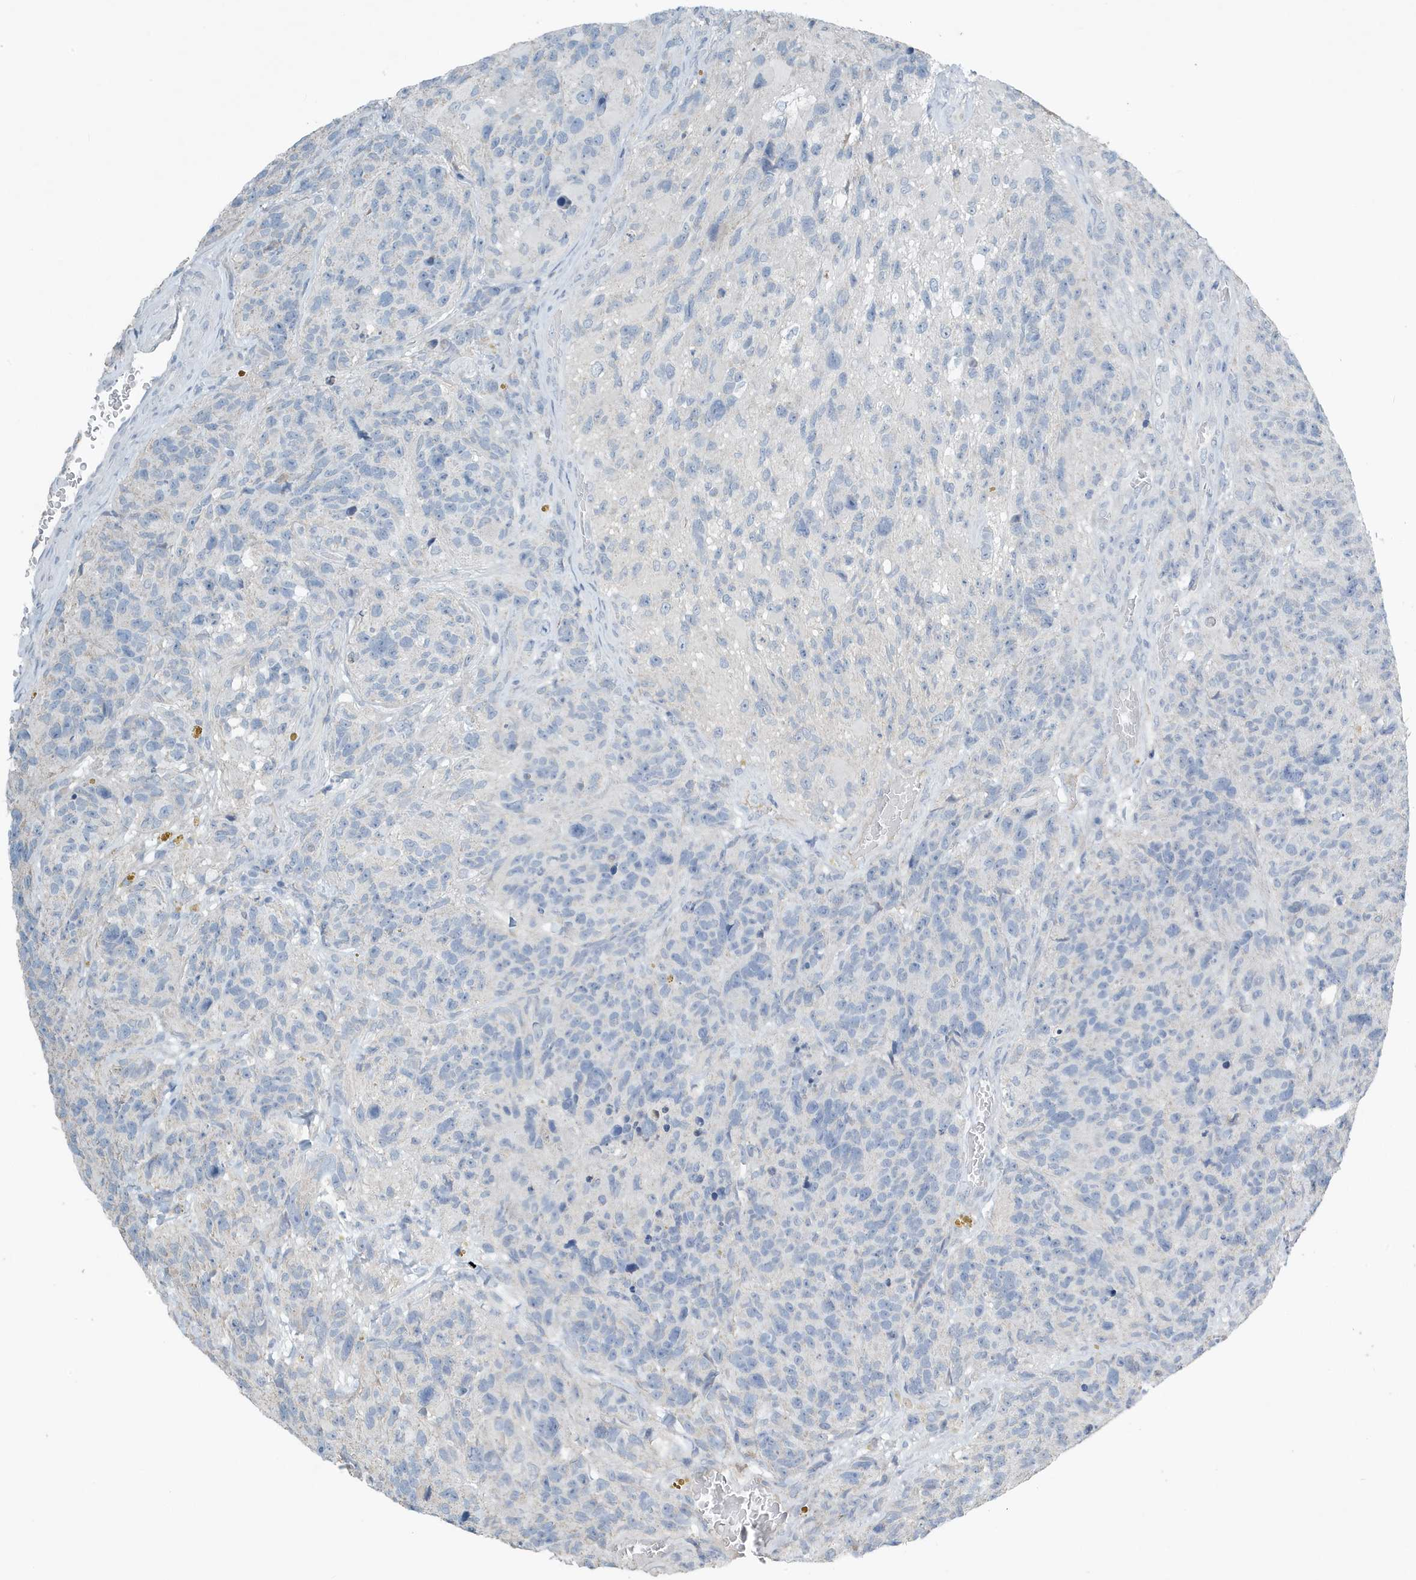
{"staining": {"intensity": "negative", "quantity": "none", "location": "none"}, "tissue": "glioma", "cell_type": "Tumor cells", "image_type": "cancer", "snomed": [{"axis": "morphology", "description": "Glioma, malignant, High grade"}, {"axis": "topography", "description": "Brain"}], "caption": "This is a photomicrograph of IHC staining of glioma, which shows no positivity in tumor cells.", "gene": "UGT2B4", "patient": {"sex": "male", "age": 69}}